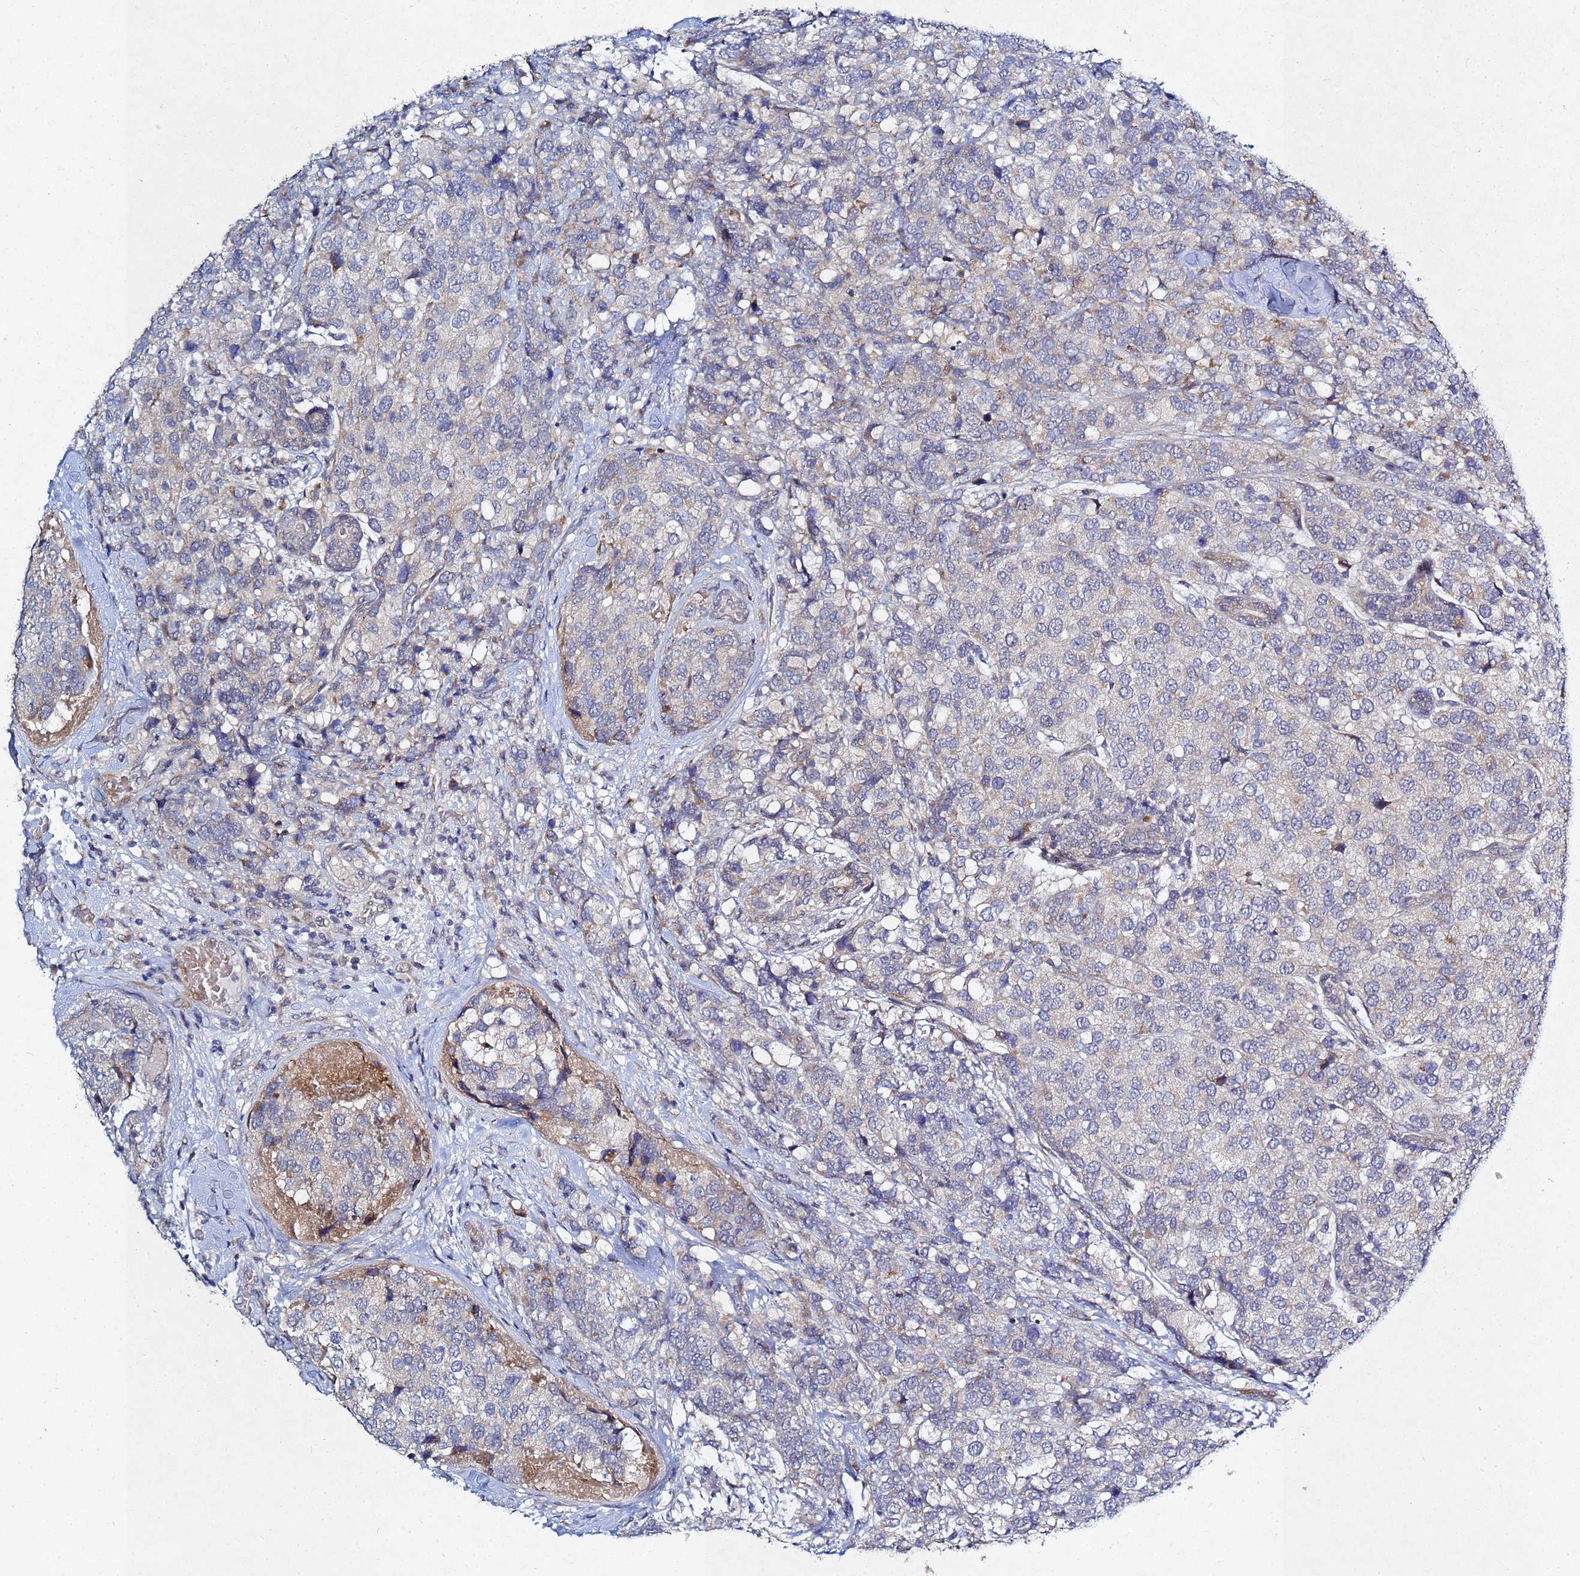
{"staining": {"intensity": "moderate", "quantity": "<25%", "location": "cytoplasmic/membranous"}, "tissue": "breast cancer", "cell_type": "Tumor cells", "image_type": "cancer", "snomed": [{"axis": "morphology", "description": "Lobular carcinoma"}, {"axis": "topography", "description": "Breast"}], "caption": "High-power microscopy captured an immunohistochemistry (IHC) micrograph of breast cancer, revealing moderate cytoplasmic/membranous positivity in approximately <25% of tumor cells.", "gene": "TNPO2", "patient": {"sex": "female", "age": 59}}